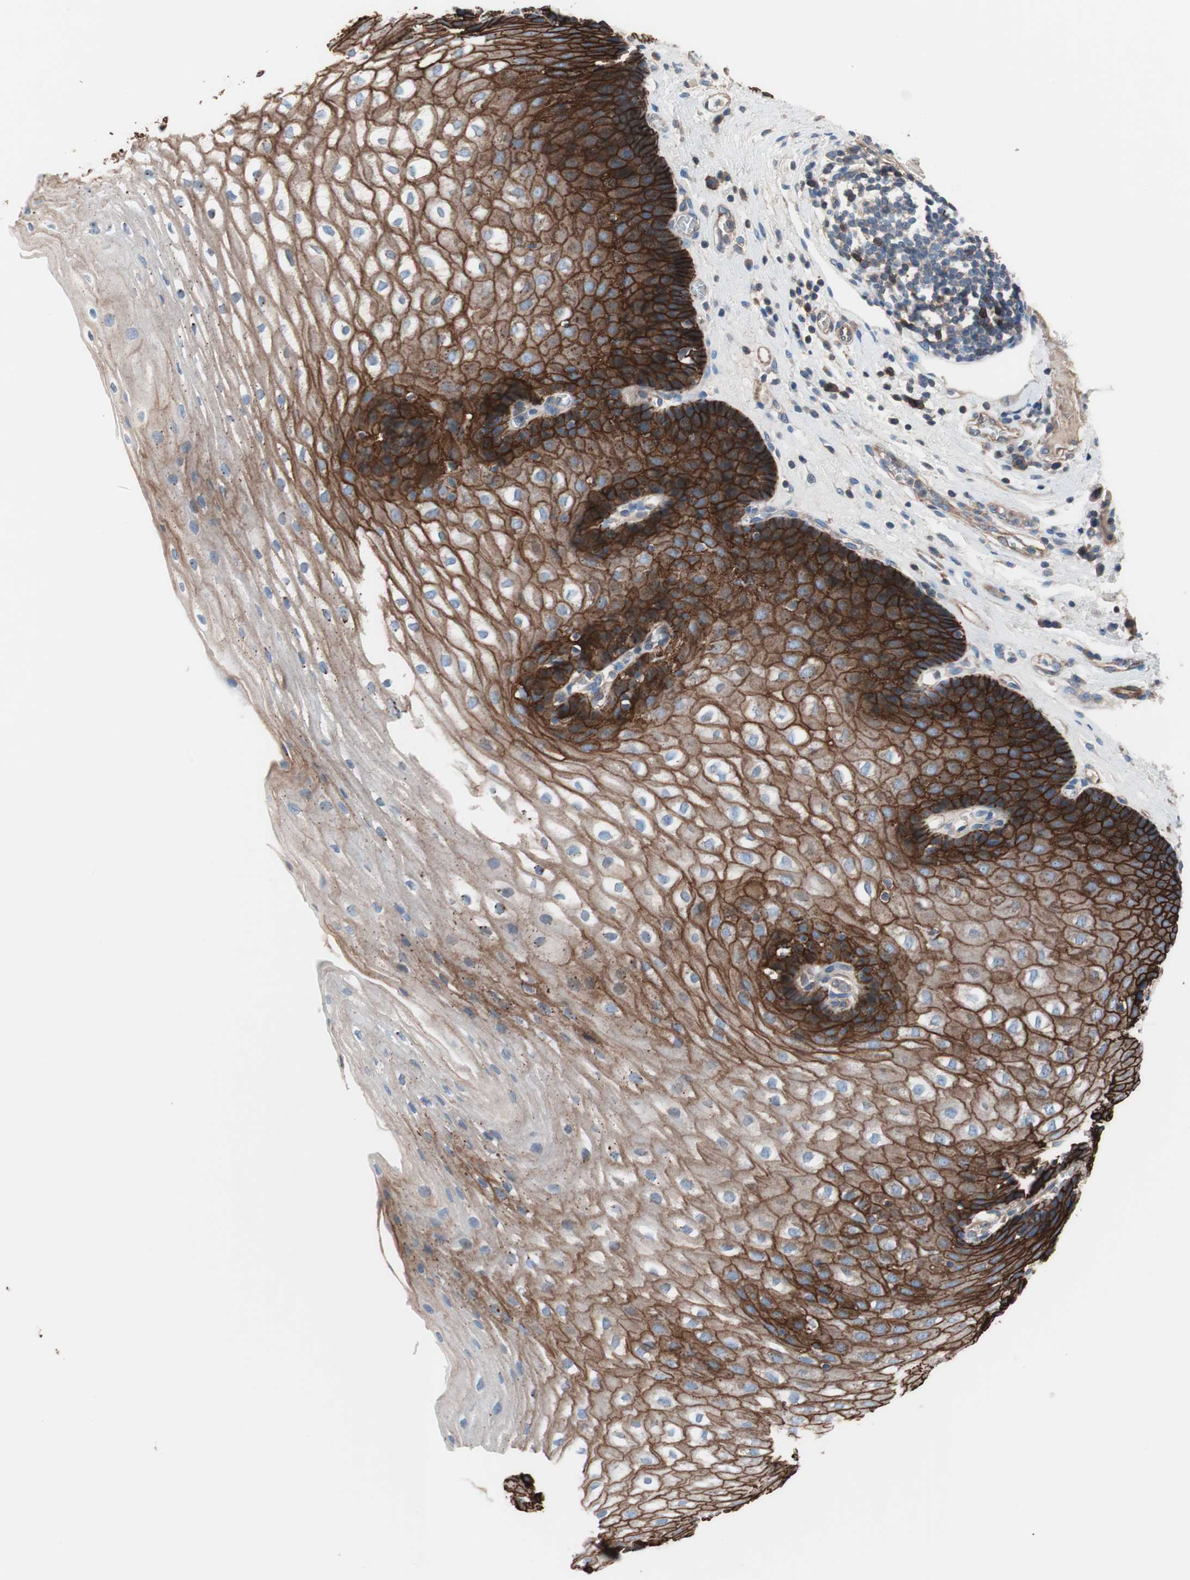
{"staining": {"intensity": "strong", "quantity": ">75%", "location": "cytoplasmic/membranous"}, "tissue": "esophagus", "cell_type": "Squamous epithelial cells", "image_type": "normal", "snomed": [{"axis": "morphology", "description": "Normal tissue, NOS"}, {"axis": "topography", "description": "Esophagus"}], "caption": "Squamous epithelial cells exhibit high levels of strong cytoplasmic/membranous staining in about >75% of cells in normal esophagus.", "gene": "GPR160", "patient": {"sex": "male", "age": 48}}